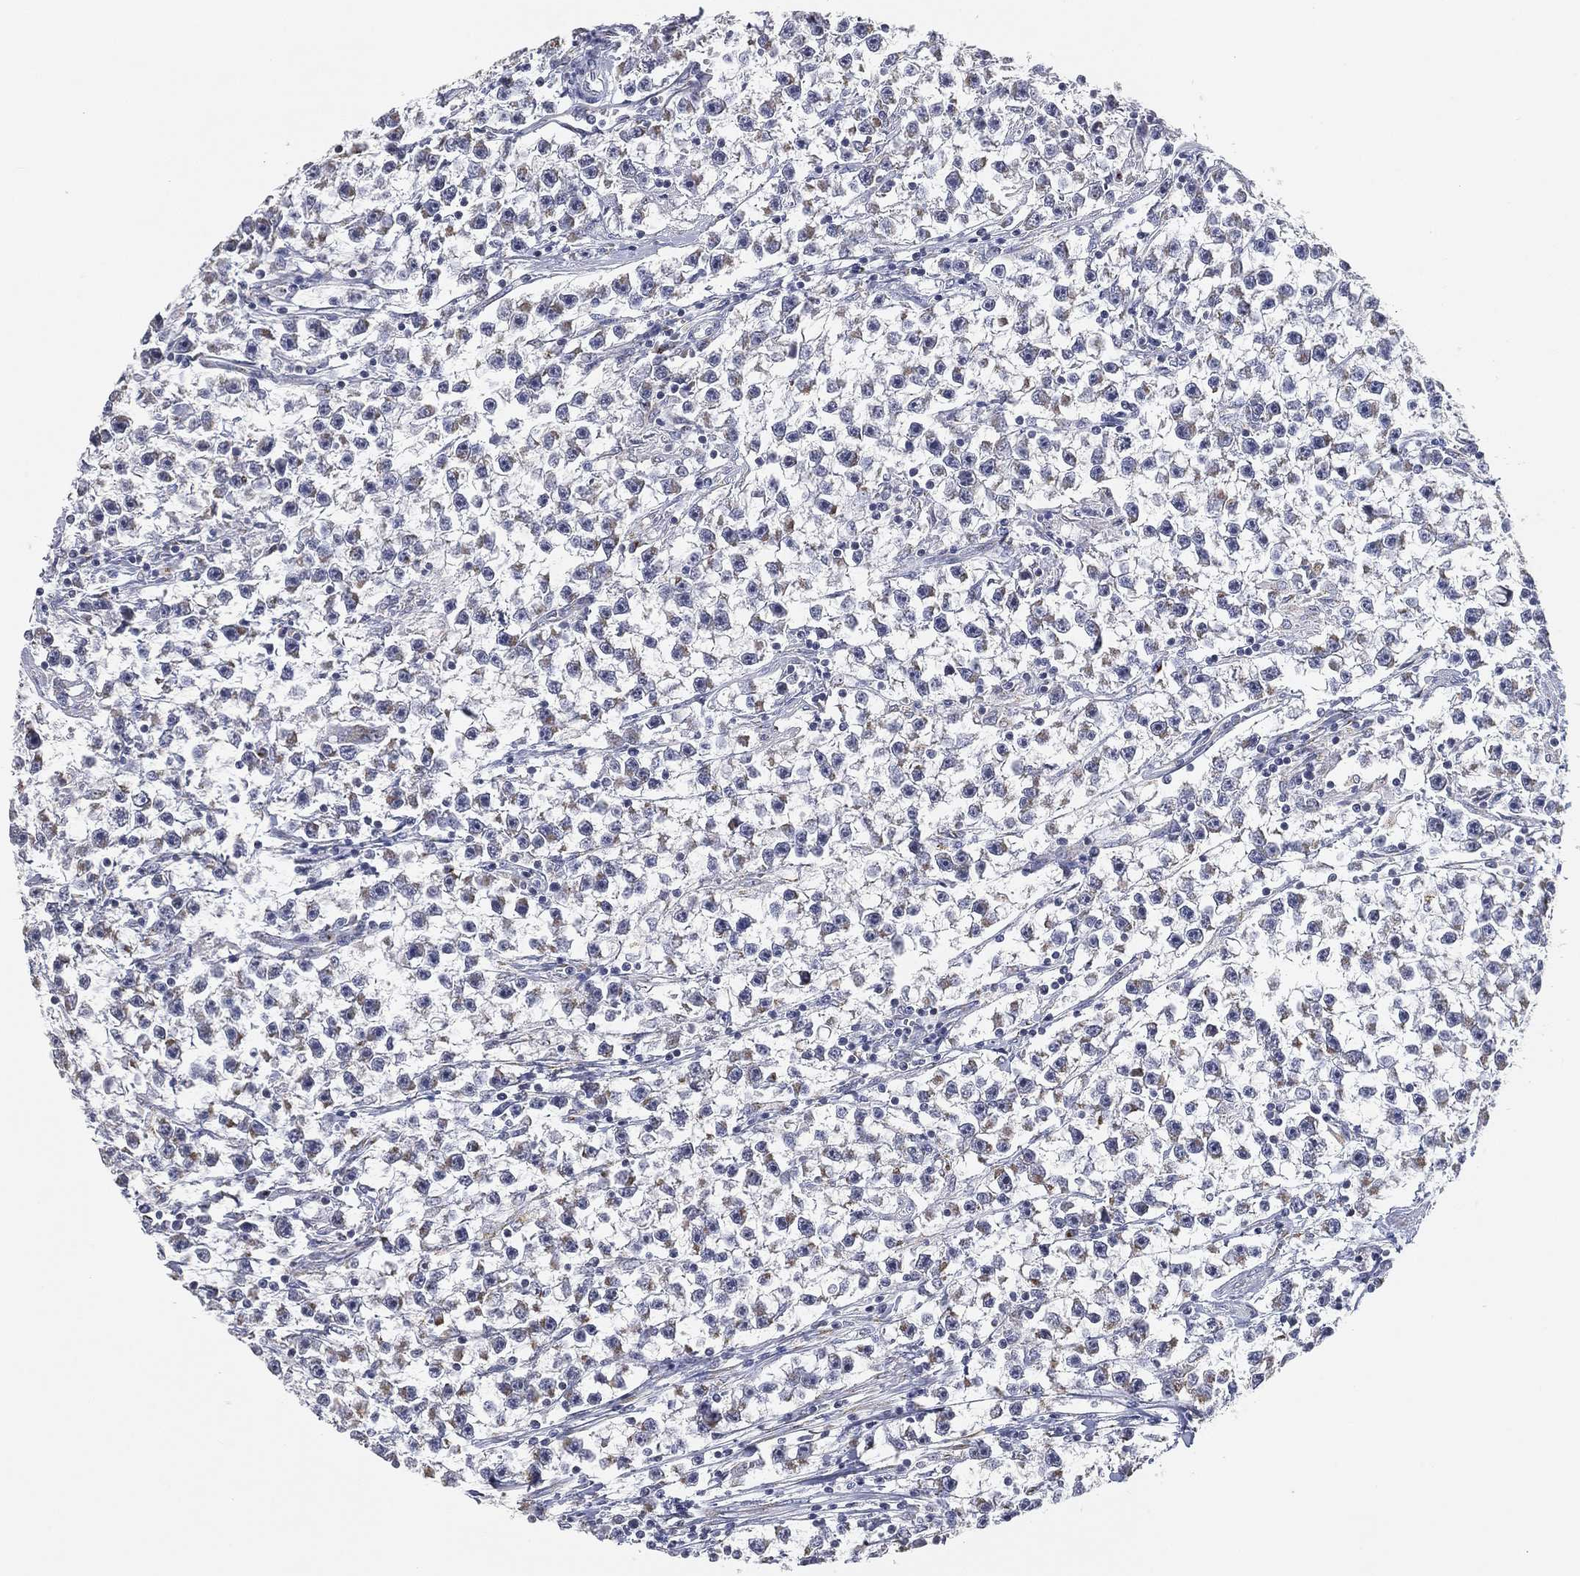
{"staining": {"intensity": "negative", "quantity": "none", "location": "none"}, "tissue": "testis cancer", "cell_type": "Tumor cells", "image_type": "cancer", "snomed": [{"axis": "morphology", "description": "Seminoma, NOS"}, {"axis": "topography", "description": "Testis"}], "caption": "This is a photomicrograph of immunohistochemistry staining of seminoma (testis), which shows no expression in tumor cells.", "gene": "TICAM1", "patient": {"sex": "male", "age": 59}}